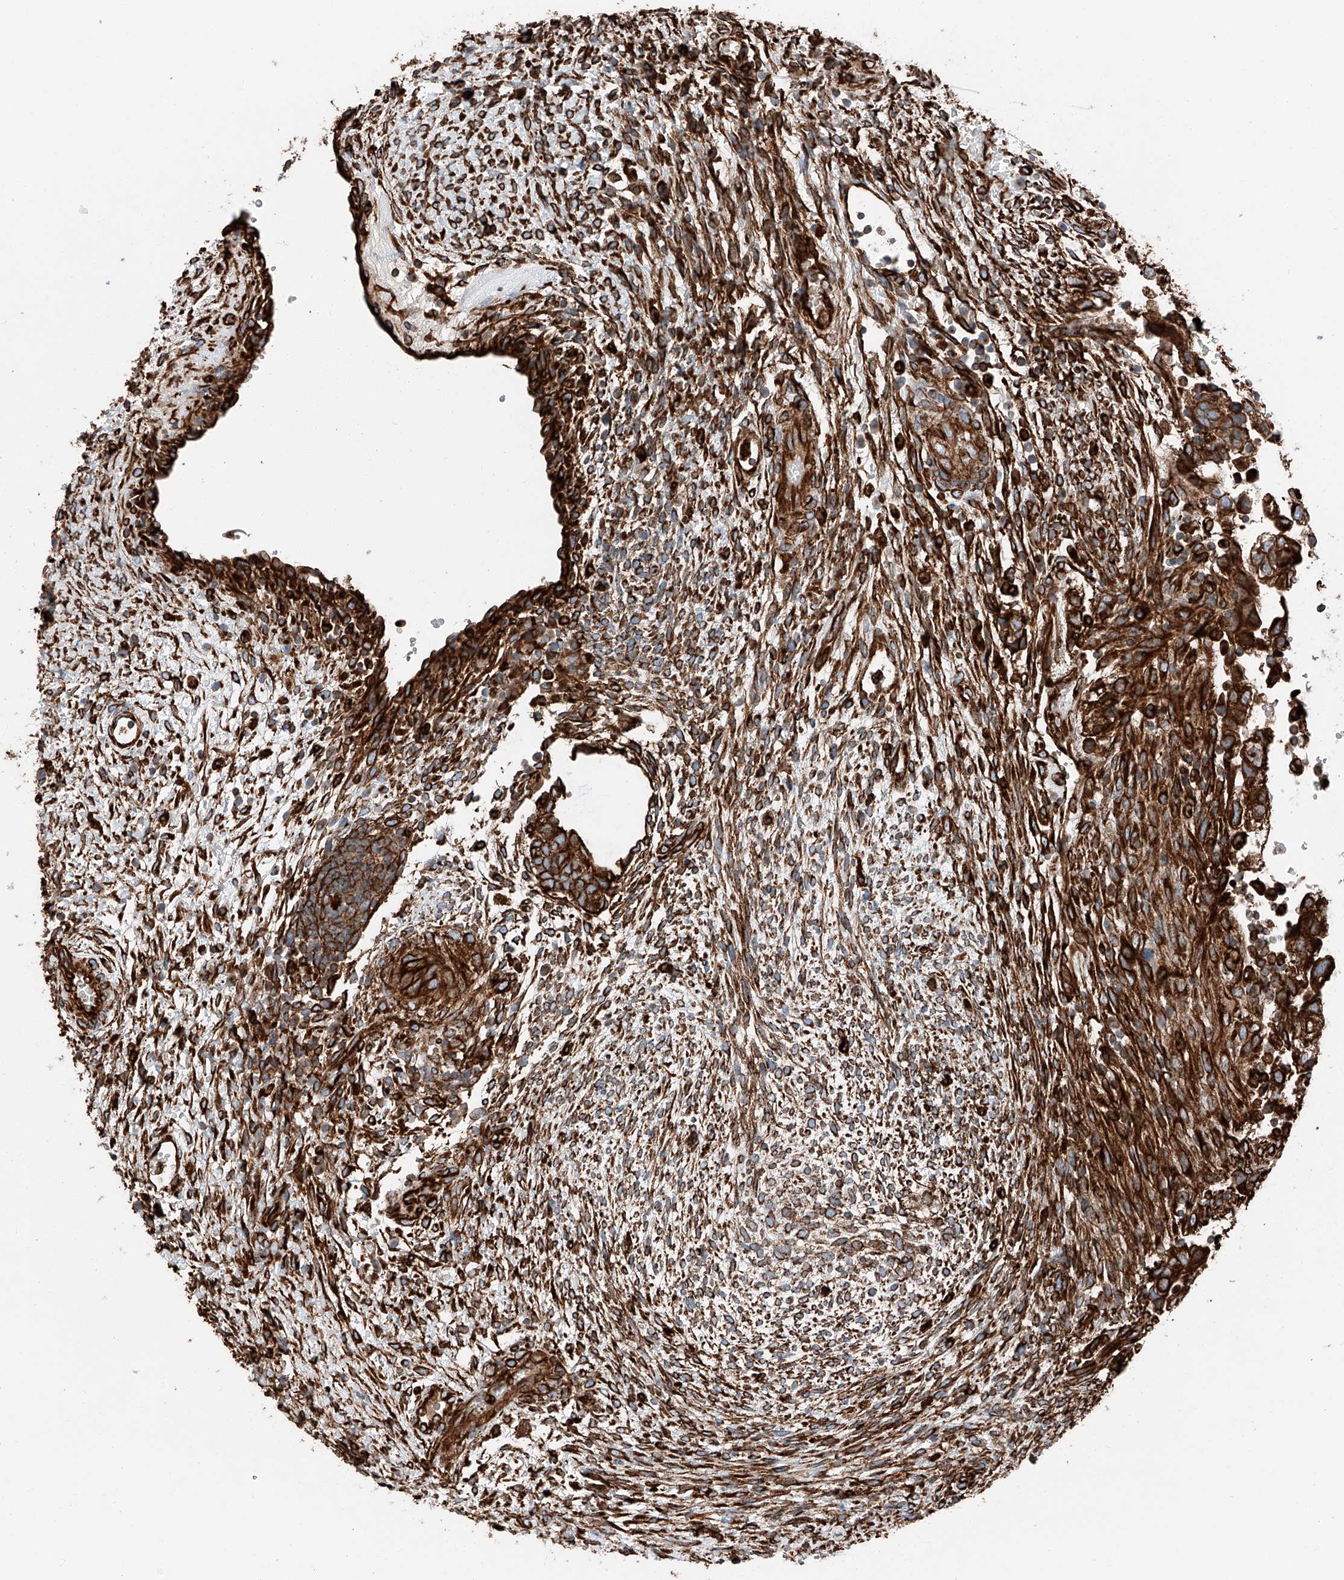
{"staining": {"intensity": "strong", "quantity": ">75%", "location": "cytoplasmic/membranous"}, "tissue": "testis cancer", "cell_type": "Tumor cells", "image_type": "cancer", "snomed": [{"axis": "morphology", "description": "Carcinoma, Embryonal, NOS"}, {"axis": "topography", "description": "Testis"}], "caption": "Testis cancer stained with a brown dye exhibits strong cytoplasmic/membranous positive expression in approximately >75% of tumor cells.", "gene": "ZNF804A", "patient": {"sex": "male", "age": 37}}